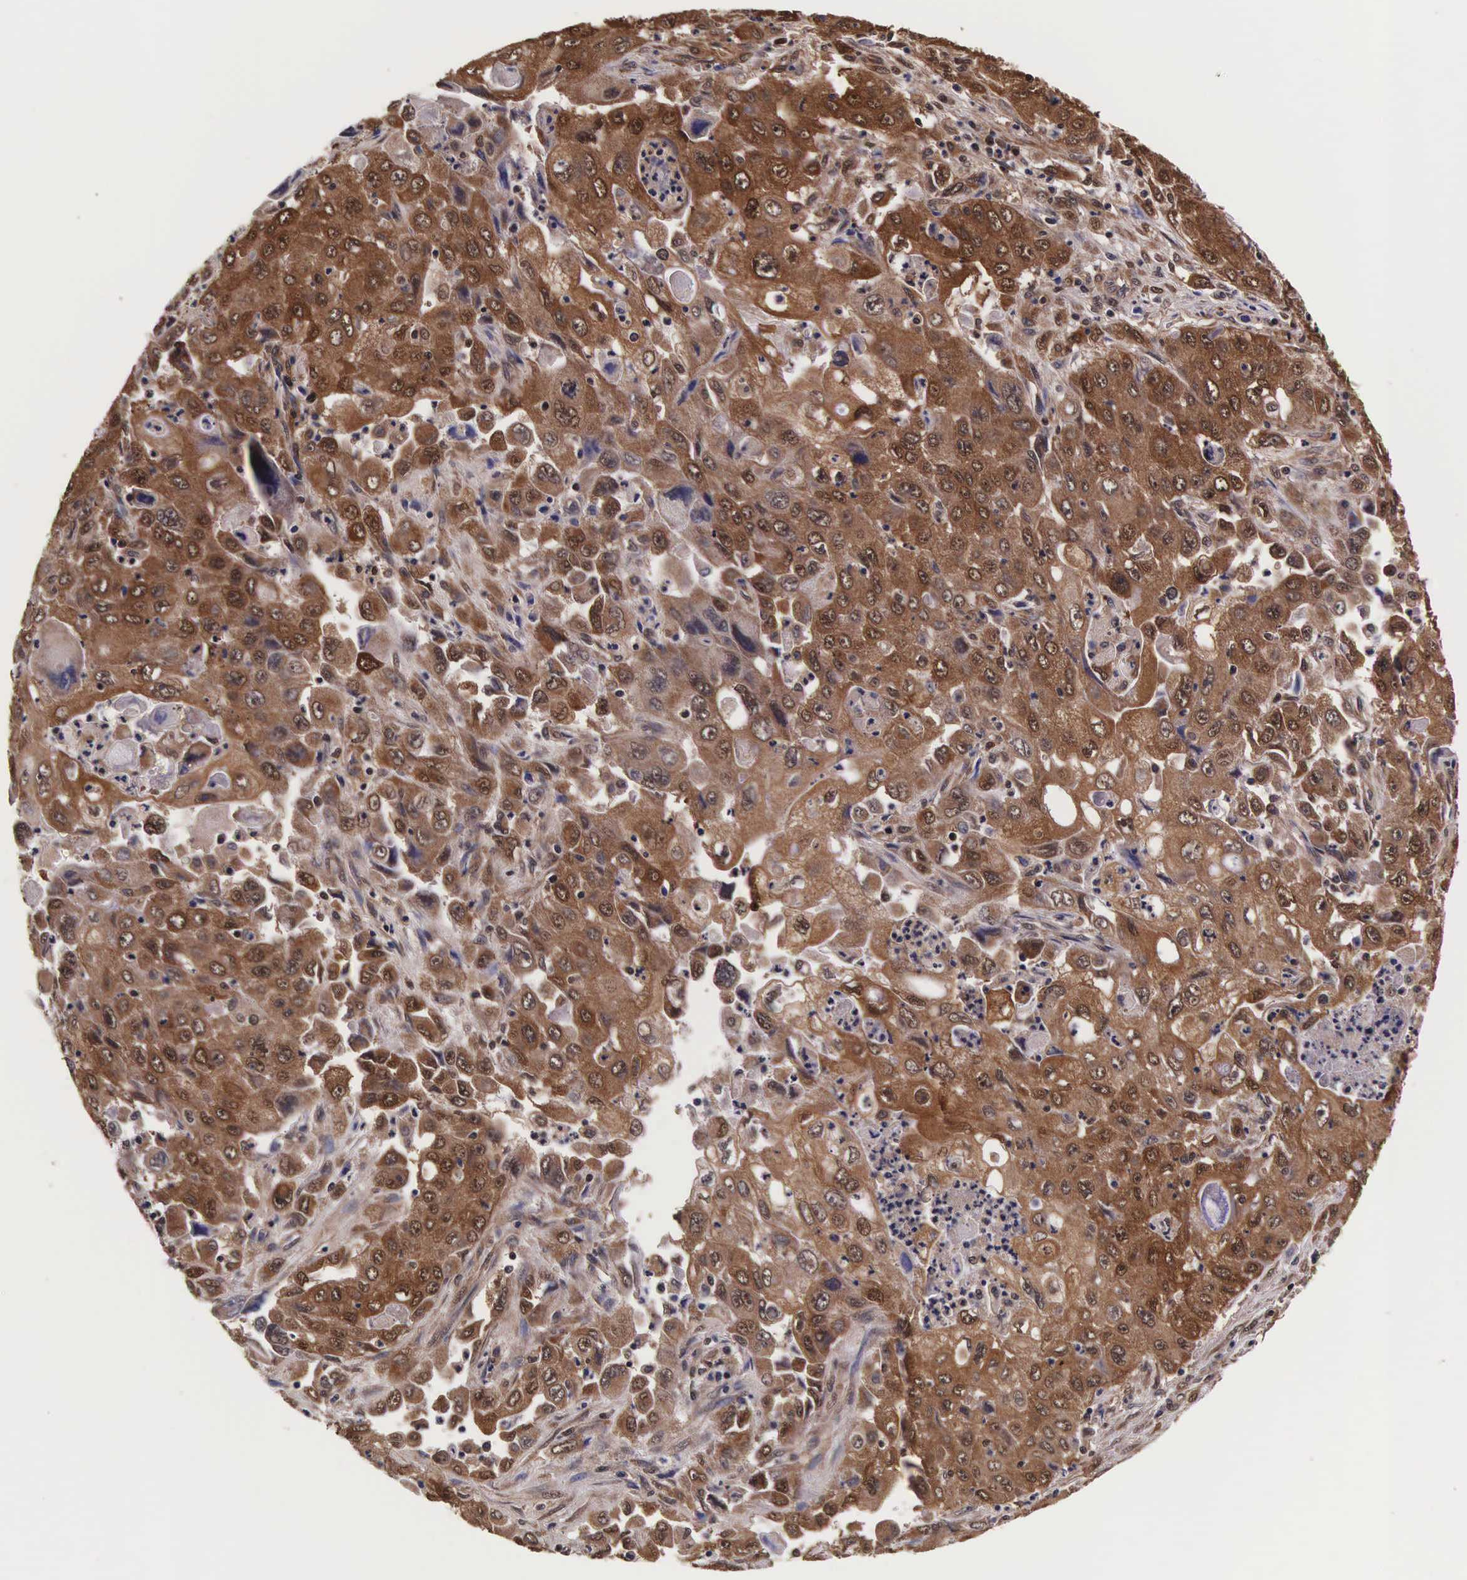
{"staining": {"intensity": "strong", "quantity": ">75%", "location": "cytoplasmic/membranous,nuclear"}, "tissue": "pancreatic cancer", "cell_type": "Tumor cells", "image_type": "cancer", "snomed": [{"axis": "morphology", "description": "Adenocarcinoma, NOS"}, {"axis": "topography", "description": "Pancreas"}], "caption": "The micrograph reveals immunohistochemical staining of adenocarcinoma (pancreatic). There is strong cytoplasmic/membranous and nuclear staining is seen in approximately >75% of tumor cells. (DAB IHC, brown staining for protein, blue staining for nuclei).", "gene": "TECPR2", "patient": {"sex": "male", "age": 70}}